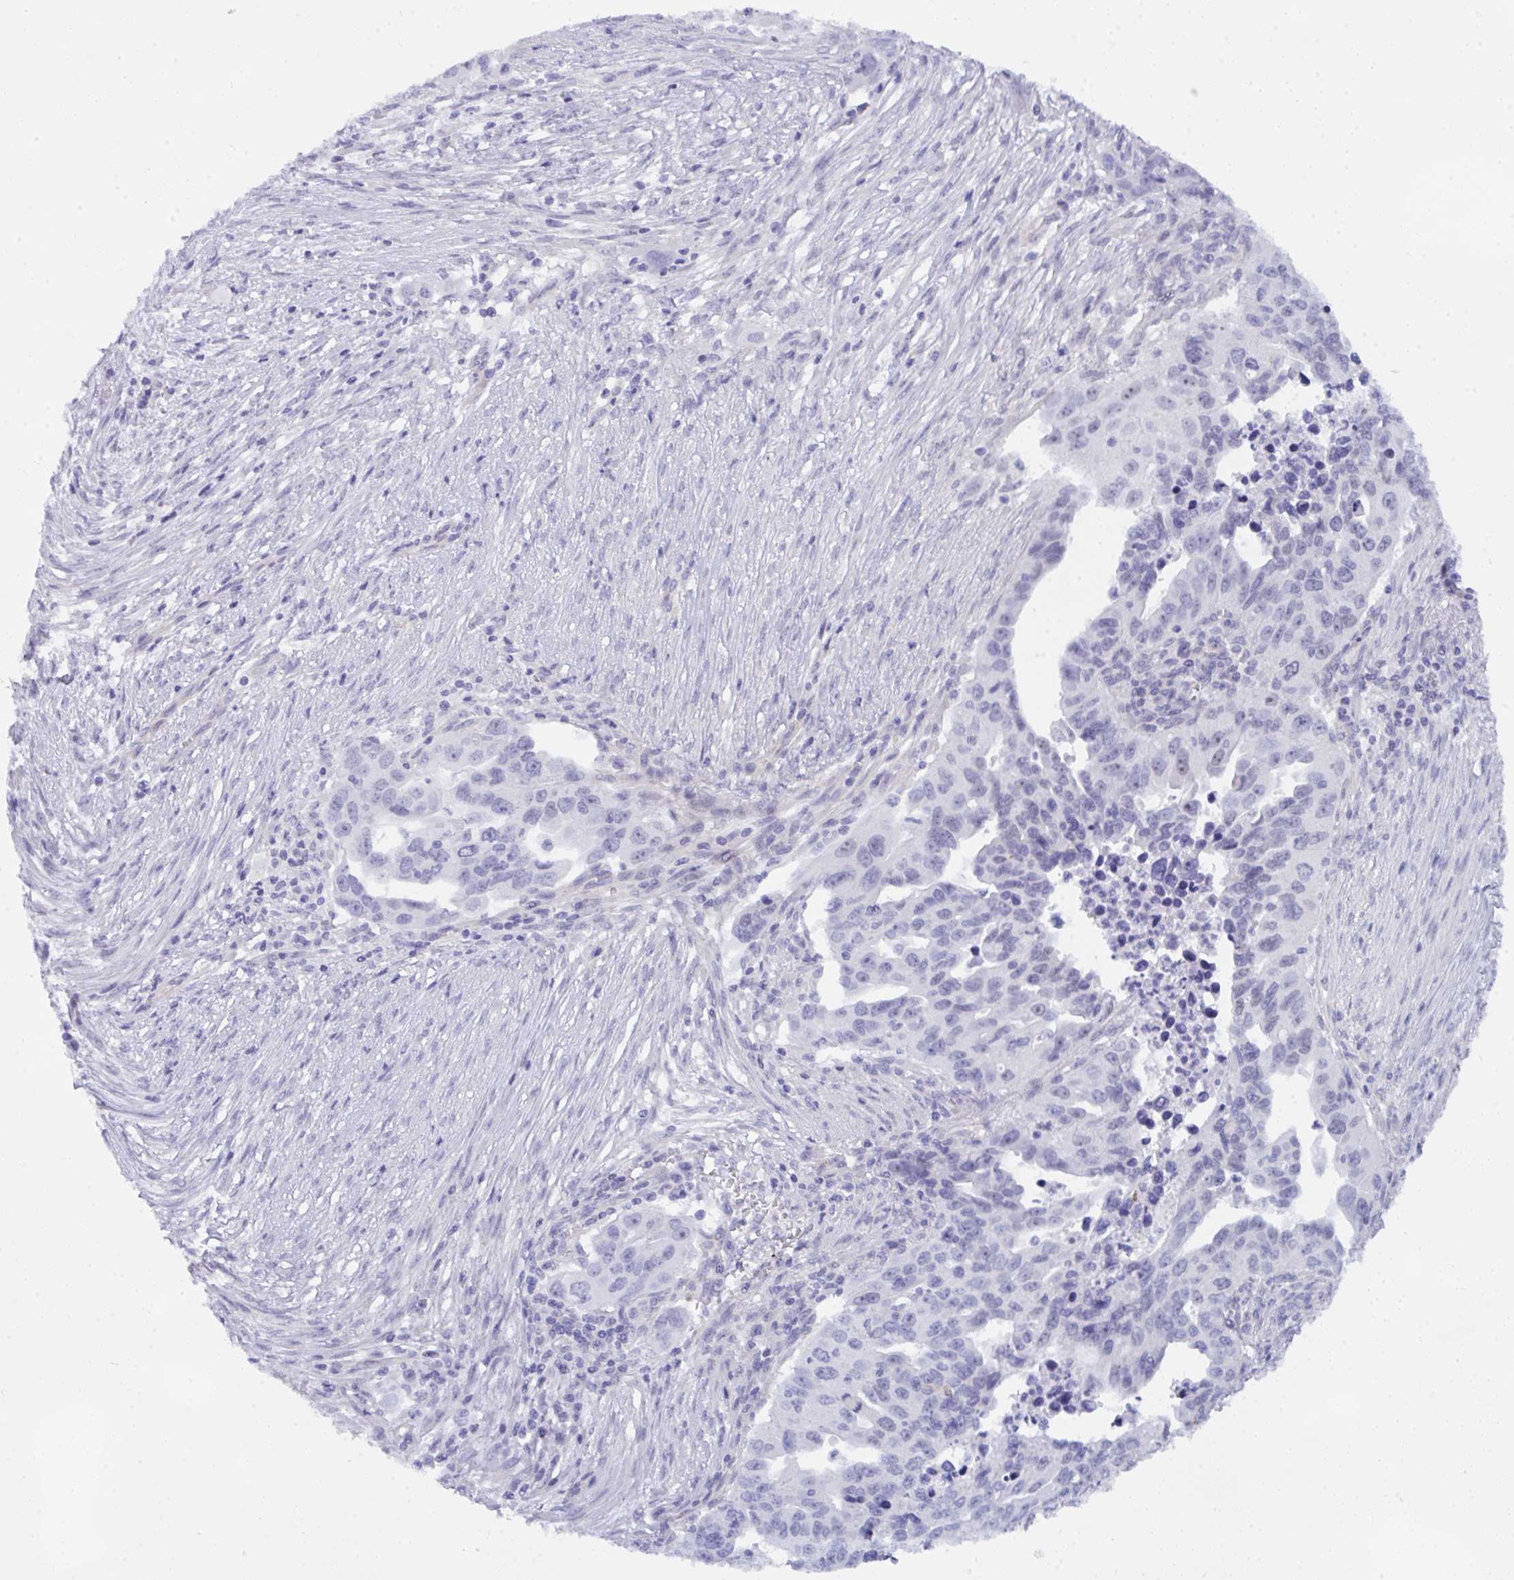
{"staining": {"intensity": "negative", "quantity": "none", "location": "none"}, "tissue": "endometrial cancer", "cell_type": "Tumor cells", "image_type": "cancer", "snomed": [{"axis": "morphology", "description": "Adenocarcinoma, NOS"}, {"axis": "topography", "description": "Endometrium"}], "caption": "Immunohistochemistry (IHC) micrograph of neoplastic tissue: human endometrial cancer (adenocarcinoma) stained with DAB (3,3'-diaminobenzidine) displays no significant protein expression in tumor cells.", "gene": "NFXL1", "patient": {"sex": "female", "age": 75}}